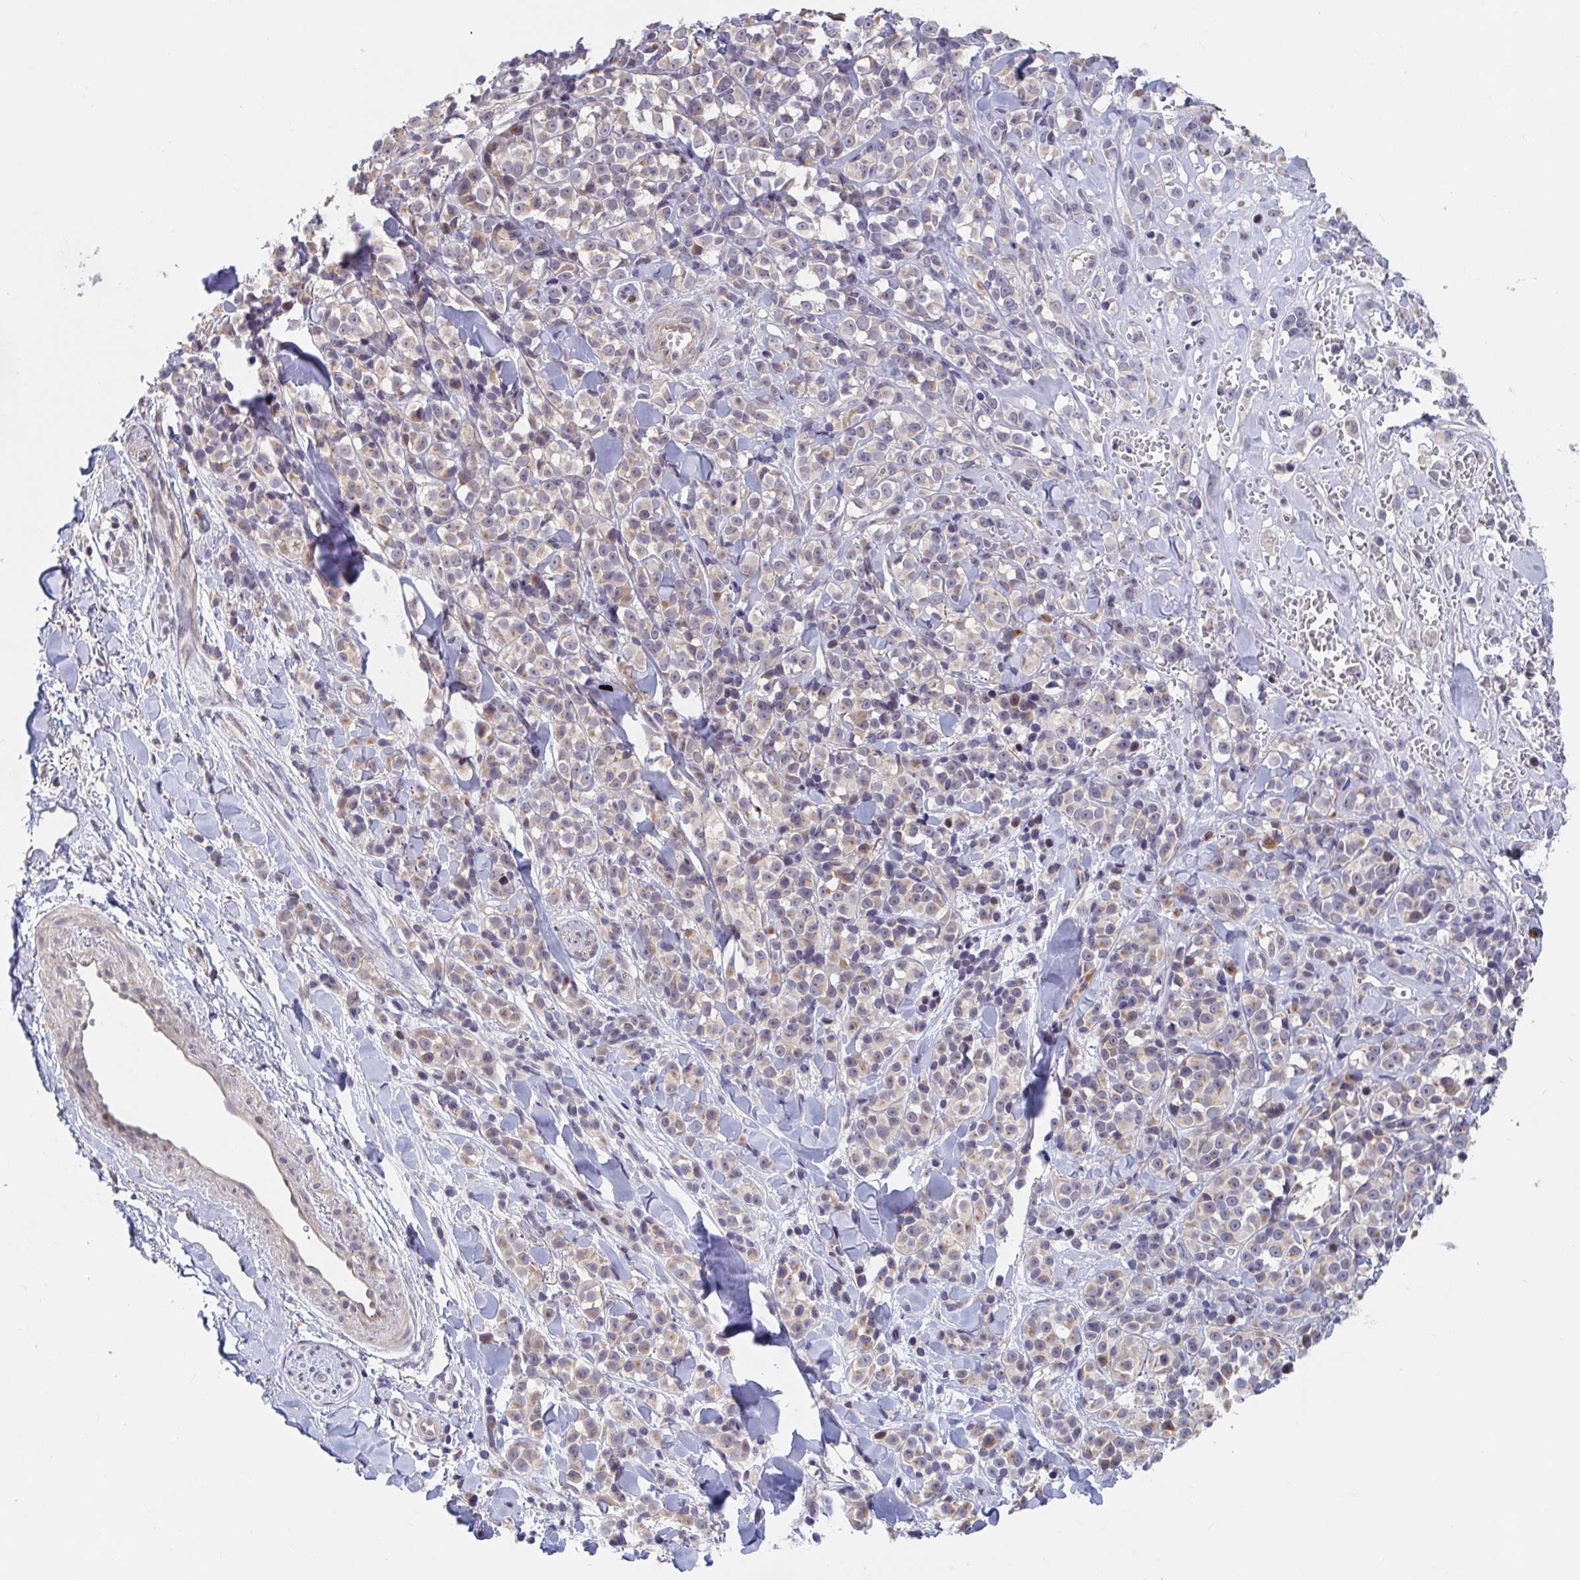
{"staining": {"intensity": "negative", "quantity": "none", "location": "none"}, "tissue": "melanoma", "cell_type": "Tumor cells", "image_type": "cancer", "snomed": [{"axis": "morphology", "description": "Malignant melanoma, NOS"}, {"axis": "topography", "description": "Skin"}], "caption": "High power microscopy image of an IHC image of malignant melanoma, revealing no significant expression in tumor cells.", "gene": "FAM156B", "patient": {"sex": "male", "age": 85}}